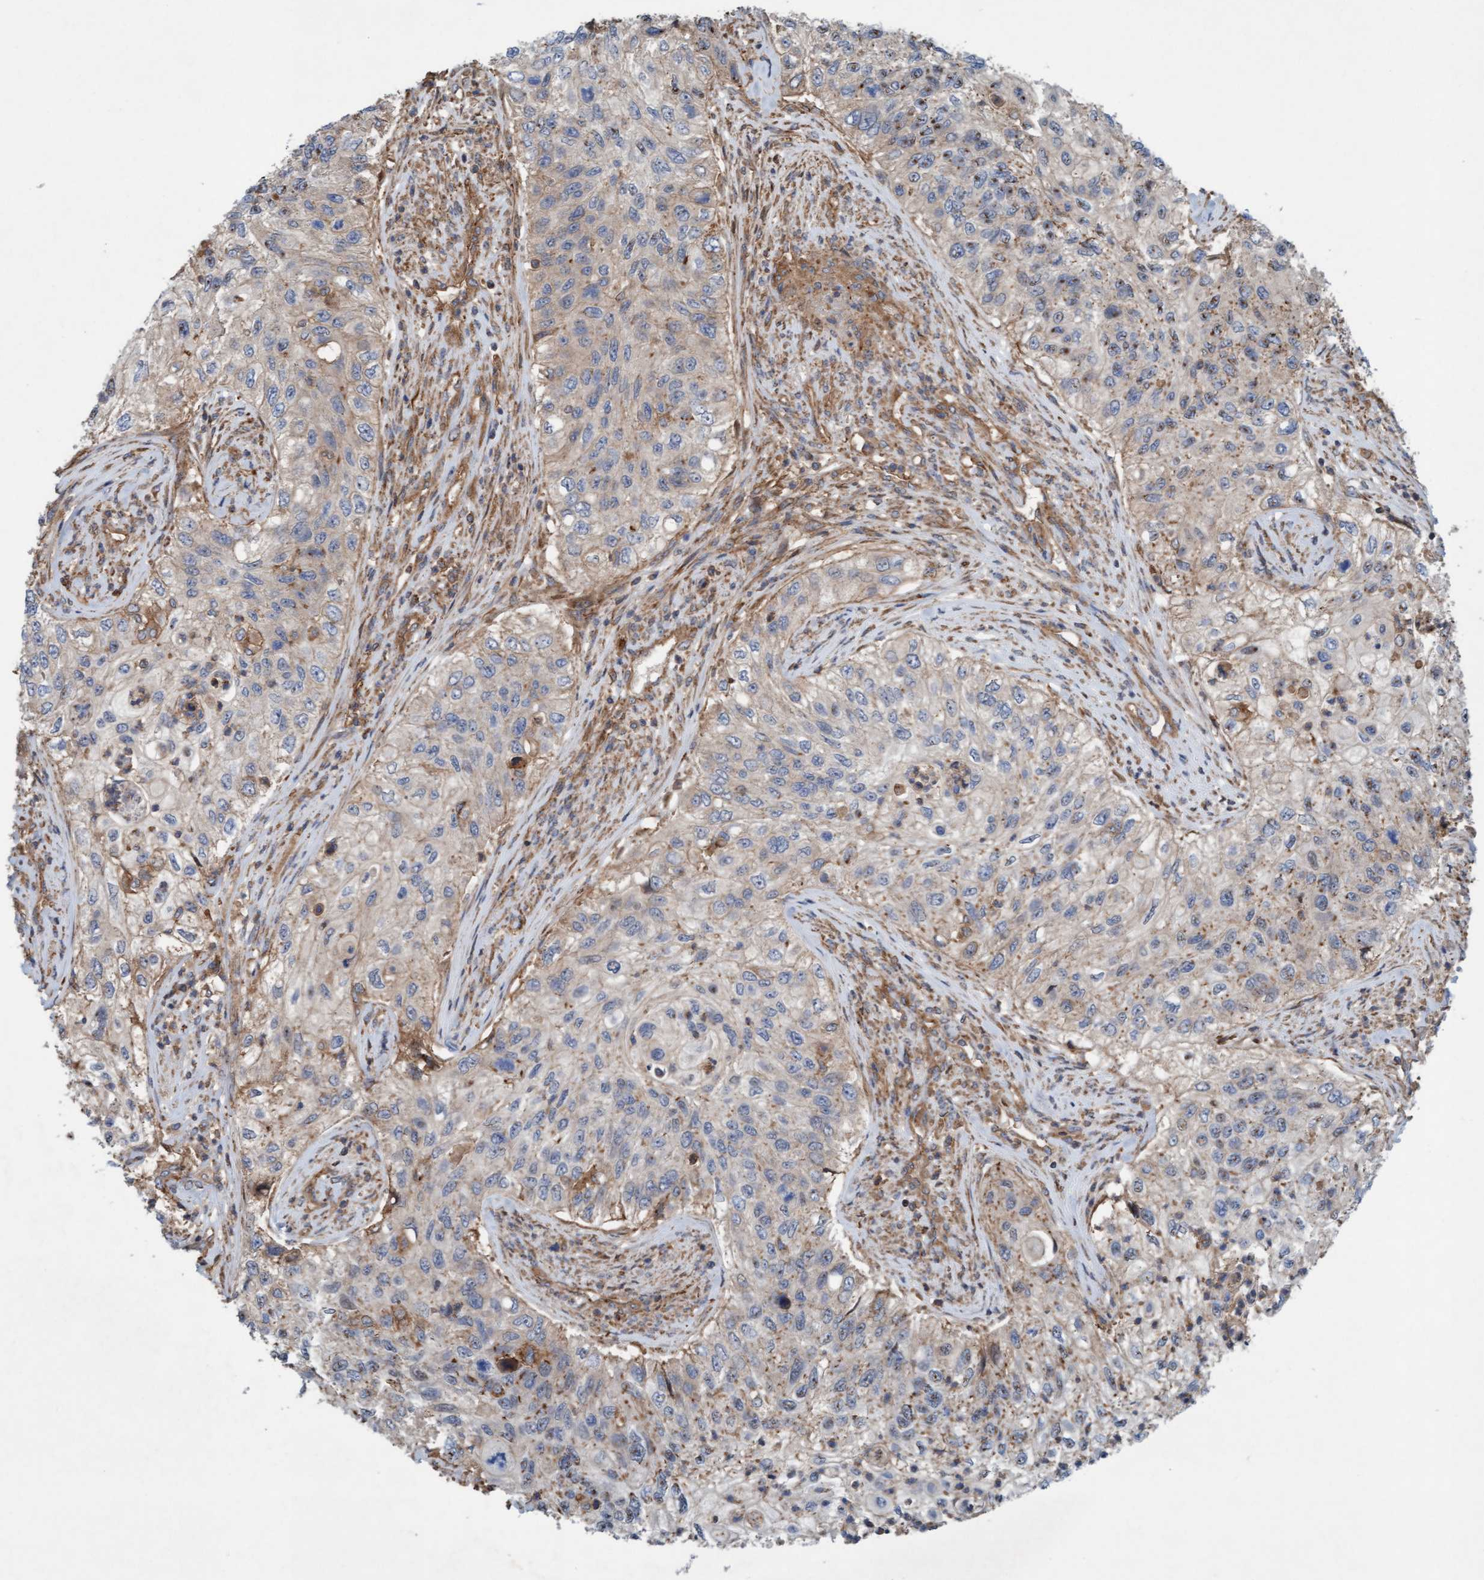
{"staining": {"intensity": "weak", "quantity": "25%-75%", "location": "cytoplasmic/membranous"}, "tissue": "urothelial cancer", "cell_type": "Tumor cells", "image_type": "cancer", "snomed": [{"axis": "morphology", "description": "Urothelial carcinoma, High grade"}, {"axis": "topography", "description": "Urinary bladder"}], "caption": "High-grade urothelial carcinoma tissue shows weak cytoplasmic/membranous positivity in about 25%-75% of tumor cells, visualized by immunohistochemistry.", "gene": "ERAL1", "patient": {"sex": "female", "age": 60}}